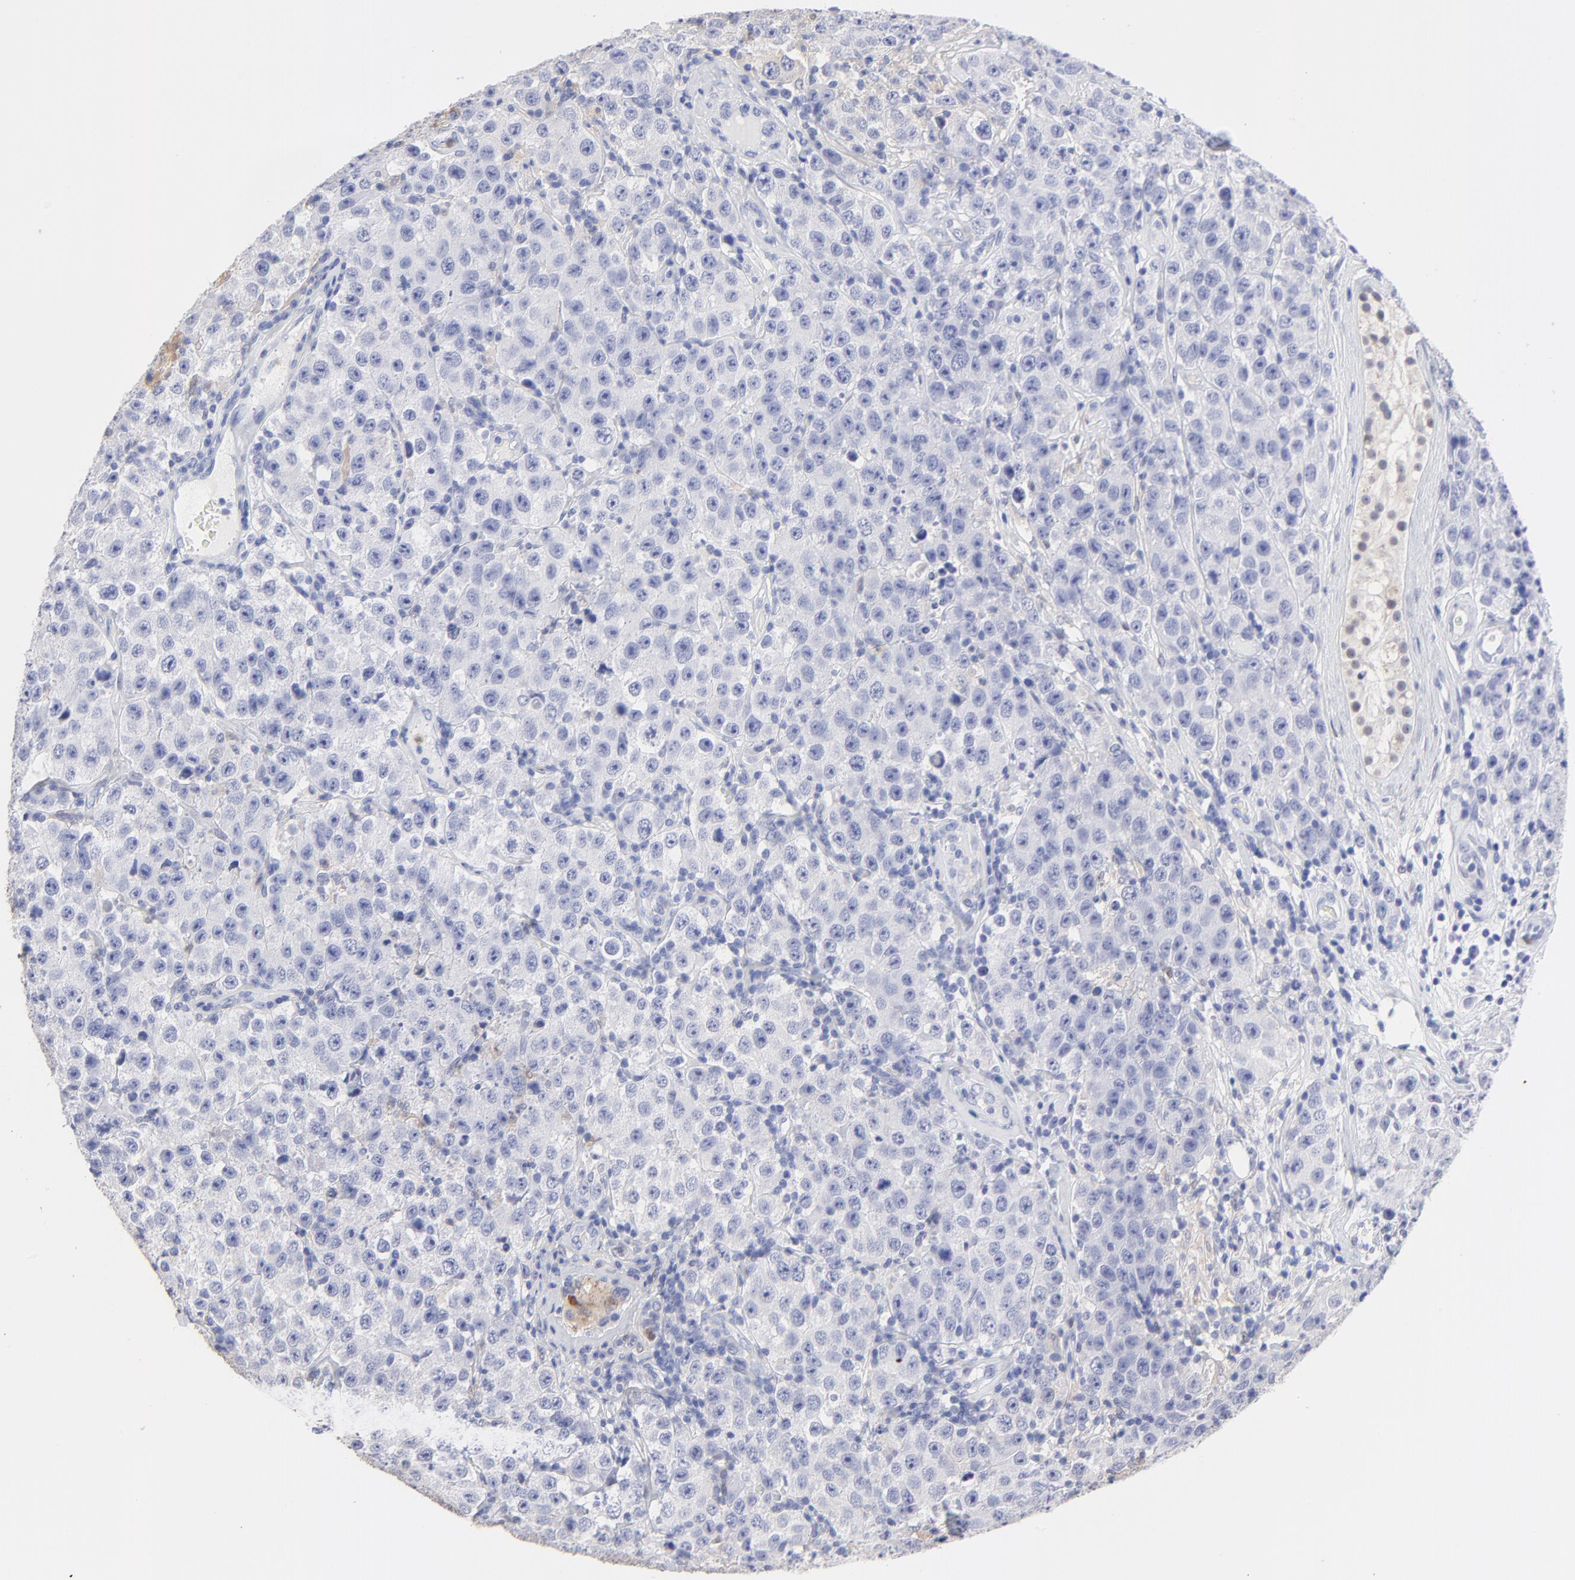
{"staining": {"intensity": "negative", "quantity": "none", "location": "none"}, "tissue": "testis cancer", "cell_type": "Tumor cells", "image_type": "cancer", "snomed": [{"axis": "morphology", "description": "Seminoma, NOS"}, {"axis": "topography", "description": "Testis"}], "caption": "IHC image of neoplastic tissue: testis cancer (seminoma) stained with DAB exhibits no significant protein expression in tumor cells.", "gene": "SMARCA1", "patient": {"sex": "male", "age": 52}}